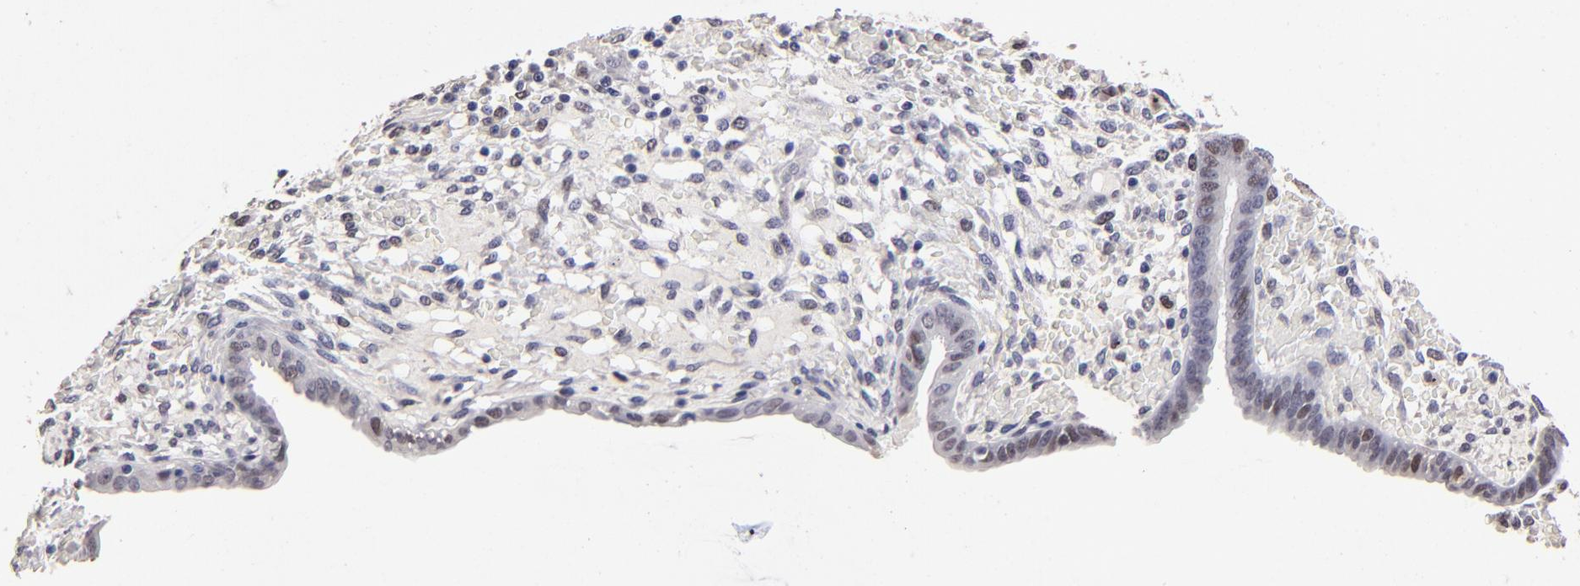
{"staining": {"intensity": "weak", "quantity": "<25%", "location": "nuclear"}, "tissue": "endometrium", "cell_type": "Cells in endometrial stroma", "image_type": "normal", "snomed": [{"axis": "morphology", "description": "Normal tissue, NOS"}, {"axis": "topography", "description": "Endometrium"}], "caption": "Photomicrograph shows no significant protein expression in cells in endometrial stroma of benign endometrium.", "gene": "DNMT1", "patient": {"sex": "female", "age": 42}}